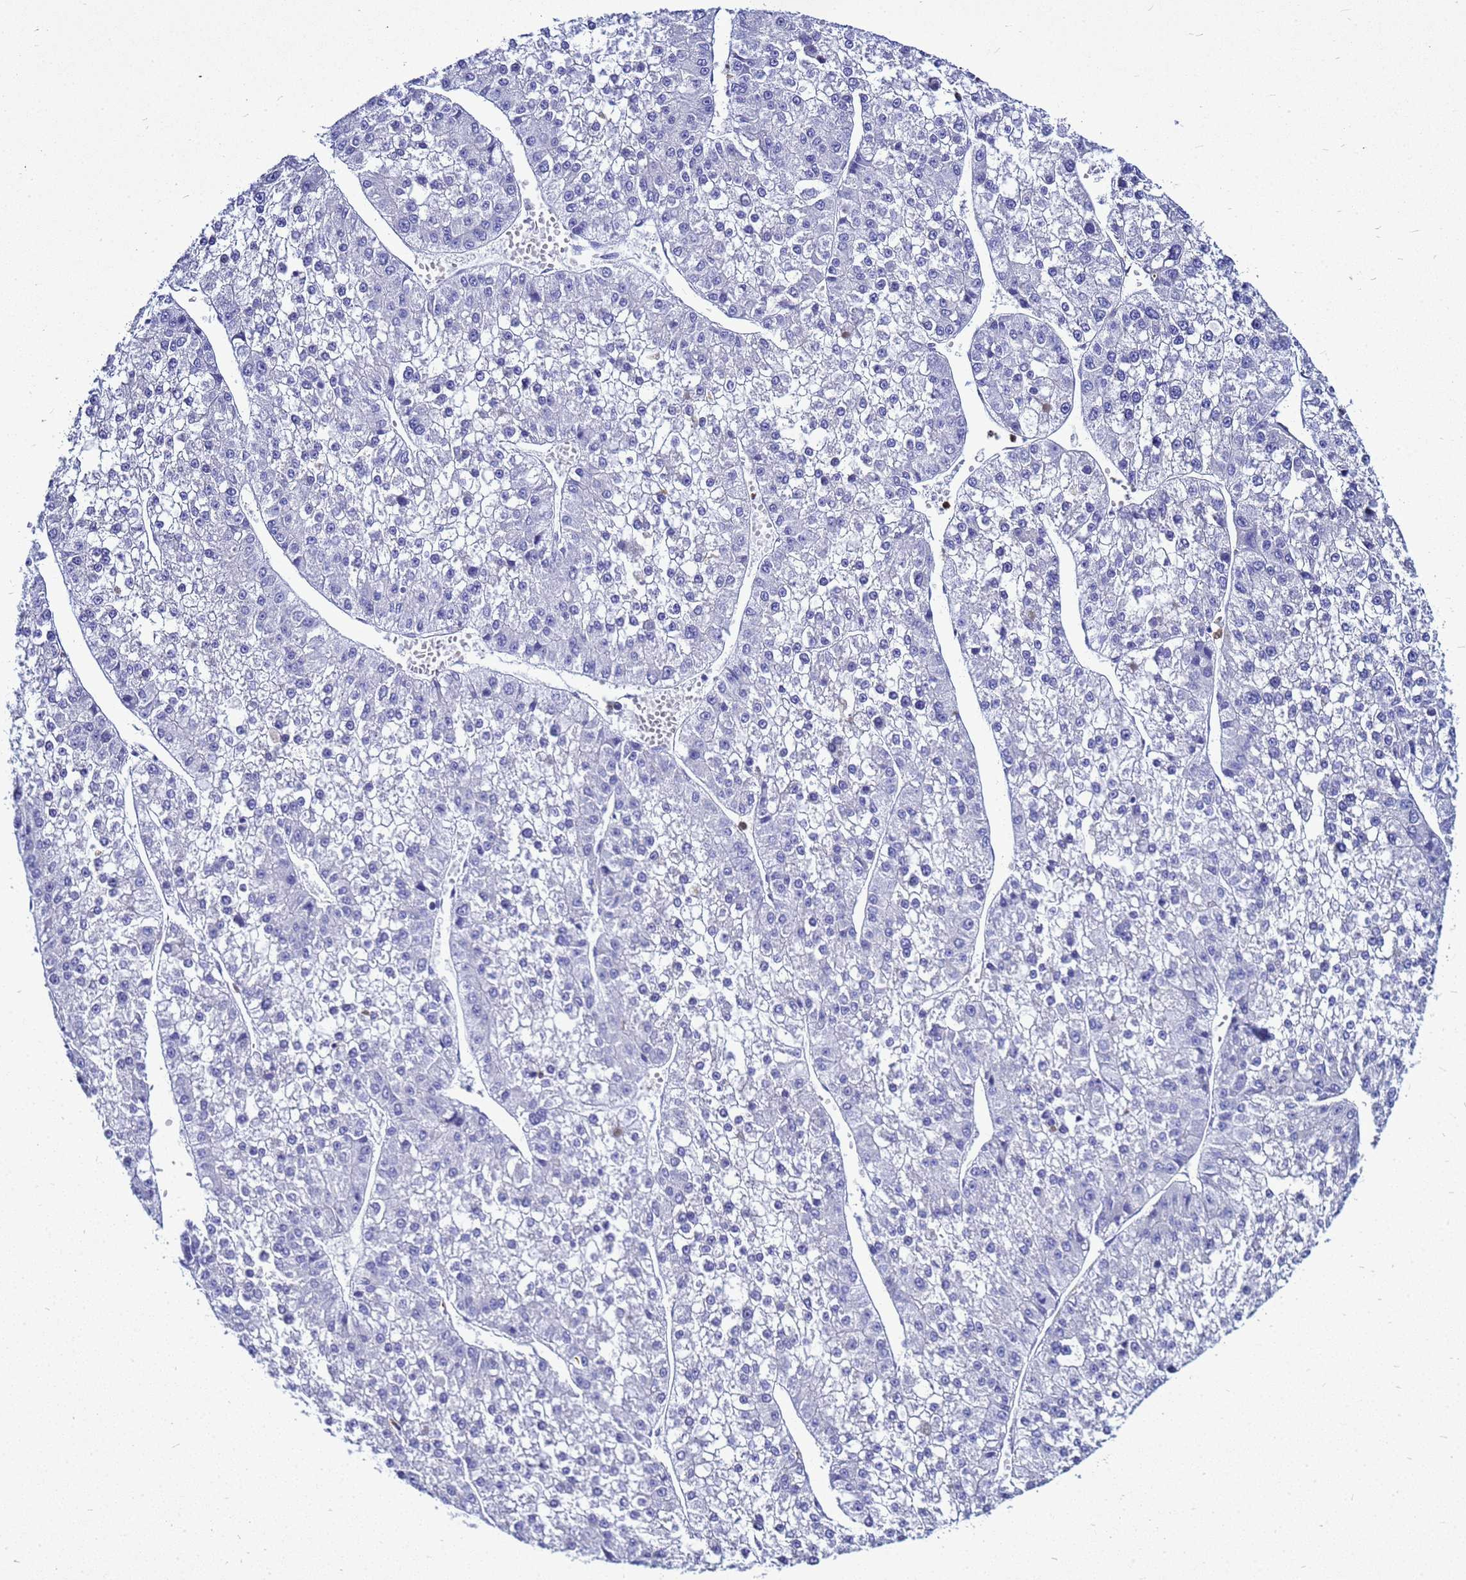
{"staining": {"intensity": "negative", "quantity": "none", "location": "none"}, "tissue": "liver cancer", "cell_type": "Tumor cells", "image_type": "cancer", "snomed": [{"axis": "morphology", "description": "Carcinoma, Hepatocellular, NOS"}, {"axis": "topography", "description": "Liver"}], "caption": "Immunohistochemistry image of human hepatocellular carcinoma (liver) stained for a protein (brown), which demonstrates no staining in tumor cells.", "gene": "CSTA", "patient": {"sex": "female", "age": 73}}